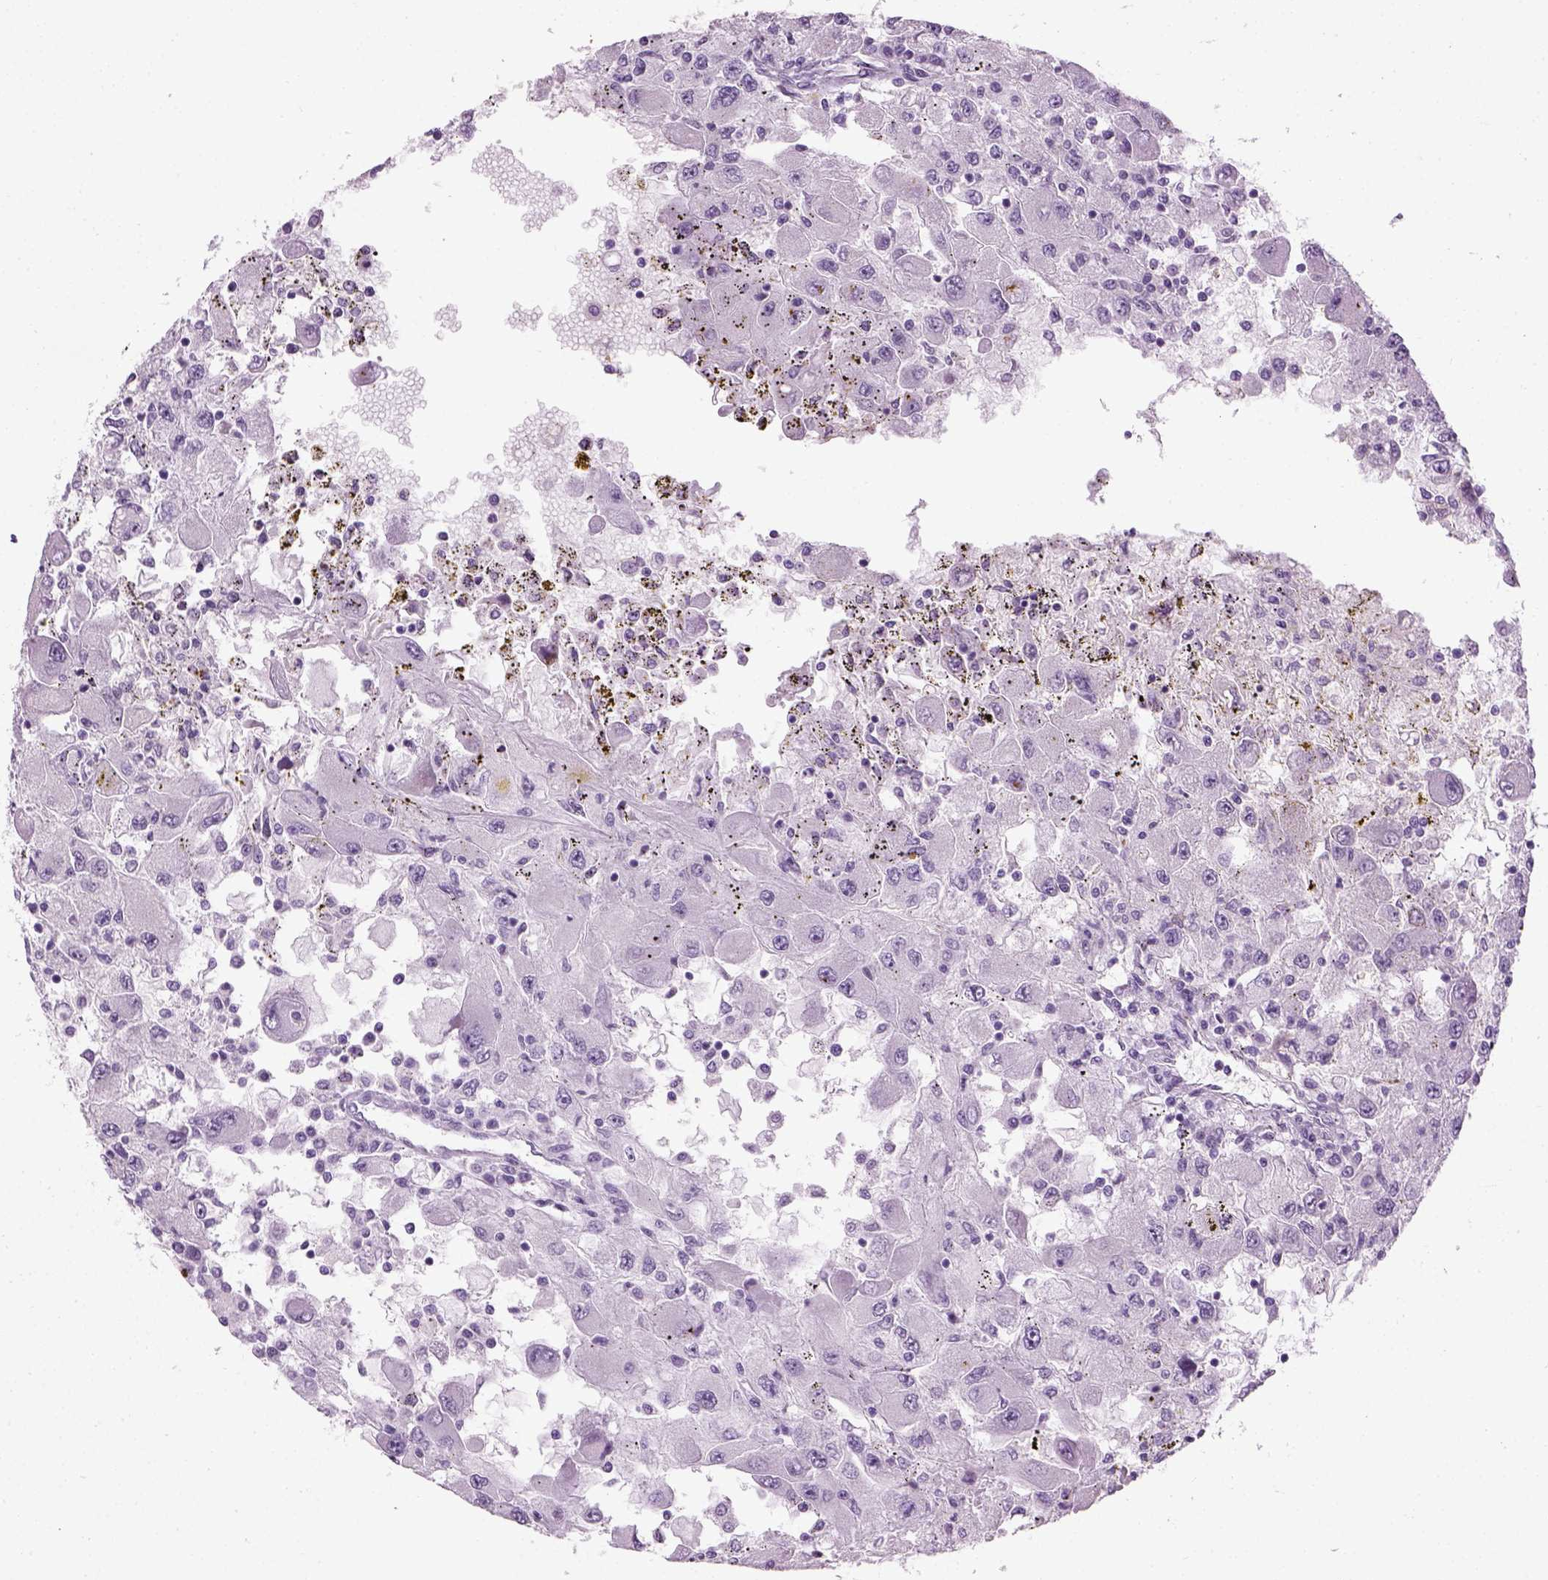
{"staining": {"intensity": "negative", "quantity": "none", "location": "none"}, "tissue": "renal cancer", "cell_type": "Tumor cells", "image_type": "cancer", "snomed": [{"axis": "morphology", "description": "Adenocarcinoma, NOS"}, {"axis": "topography", "description": "Kidney"}], "caption": "Immunohistochemical staining of renal cancer (adenocarcinoma) displays no significant expression in tumor cells.", "gene": "GABRB2", "patient": {"sex": "female", "age": 67}}